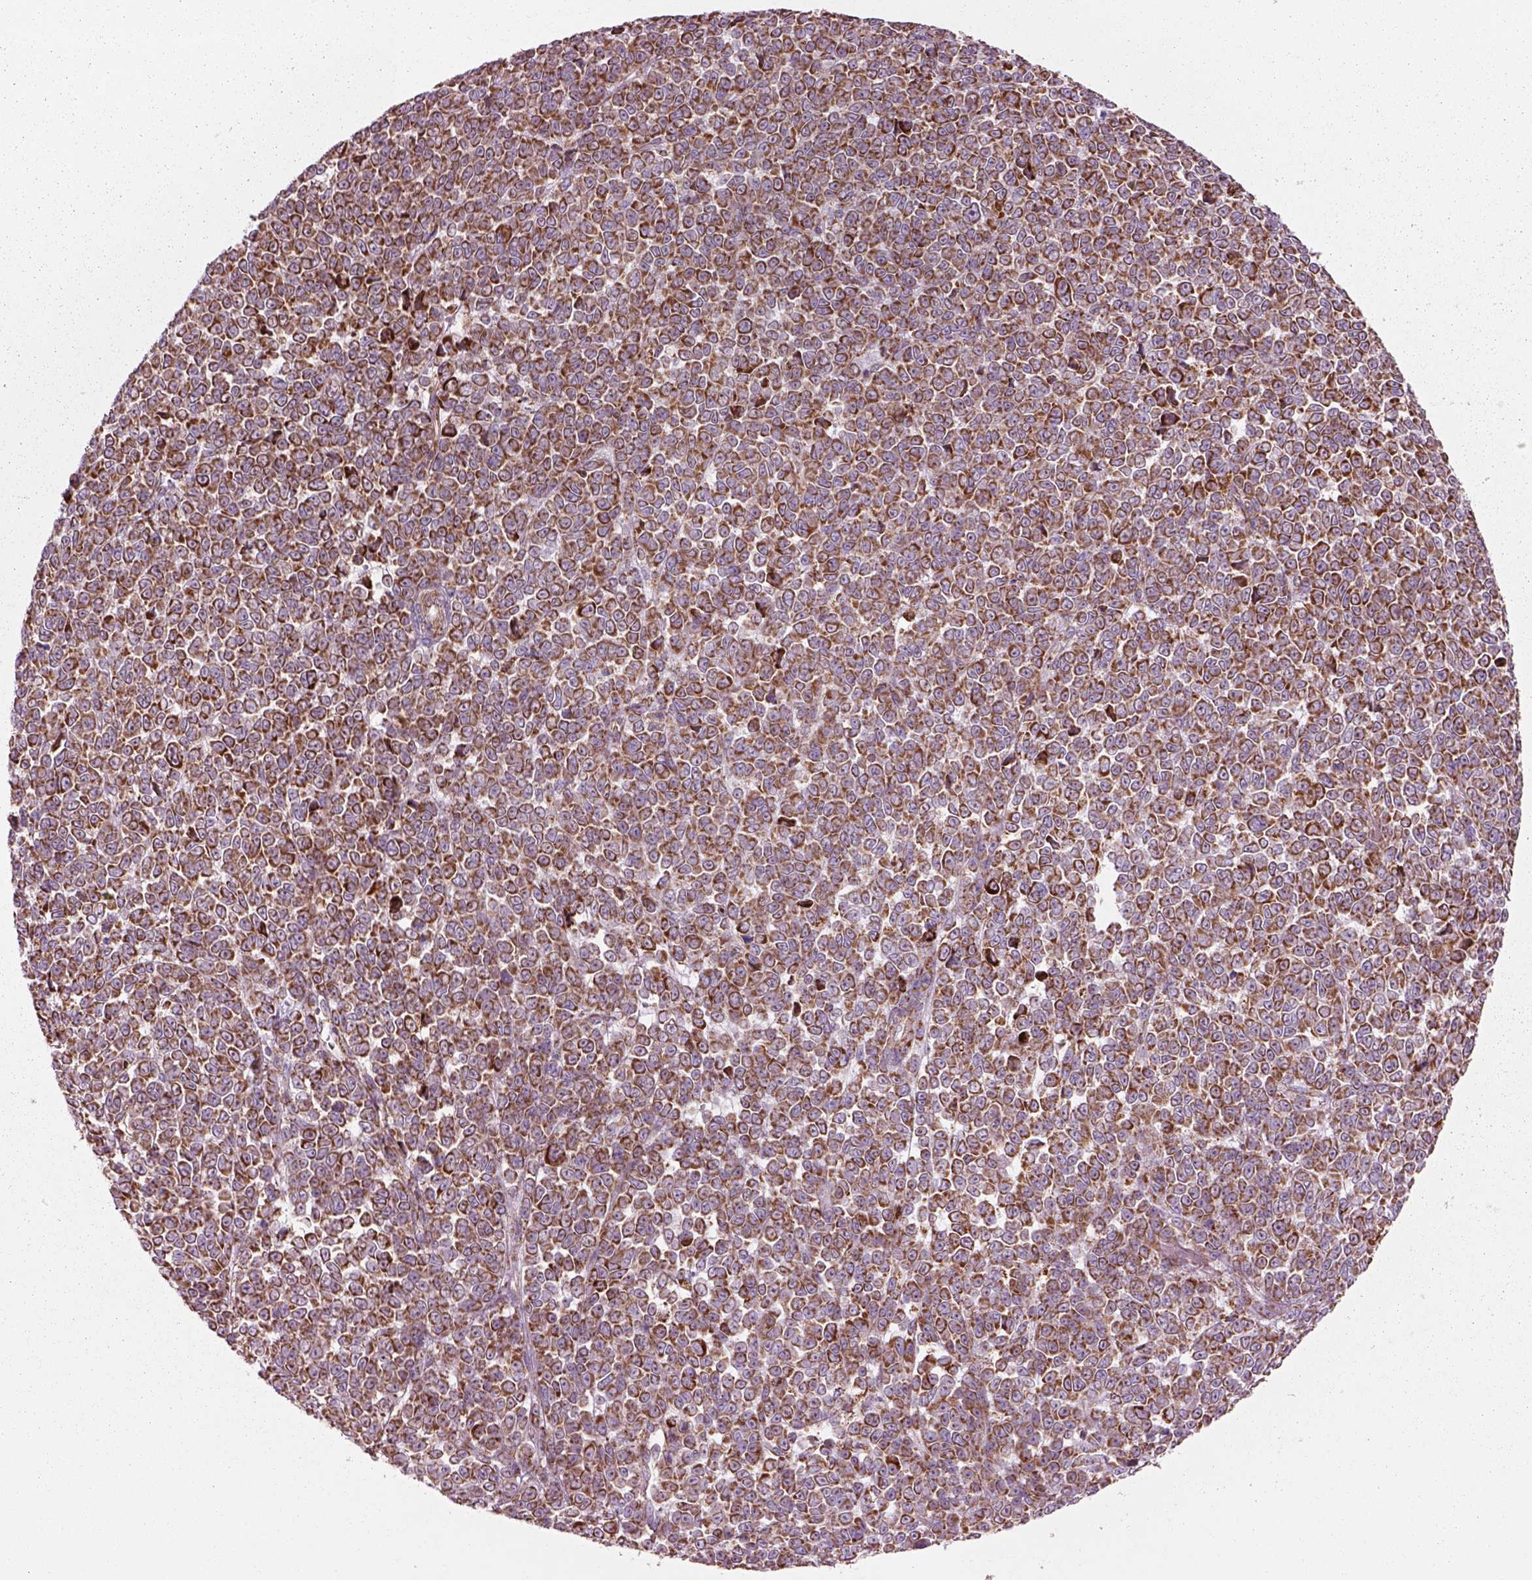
{"staining": {"intensity": "strong", "quantity": ">75%", "location": "cytoplasmic/membranous"}, "tissue": "melanoma", "cell_type": "Tumor cells", "image_type": "cancer", "snomed": [{"axis": "morphology", "description": "Malignant melanoma, NOS"}, {"axis": "topography", "description": "Skin"}], "caption": "Strong cytoplasmic/membranous protein staining is identified in approximately >75% of tumor cells in malignant melanoma.", "gene": "SLC25A24", "patient": {"sex": "female", "age": 95}}